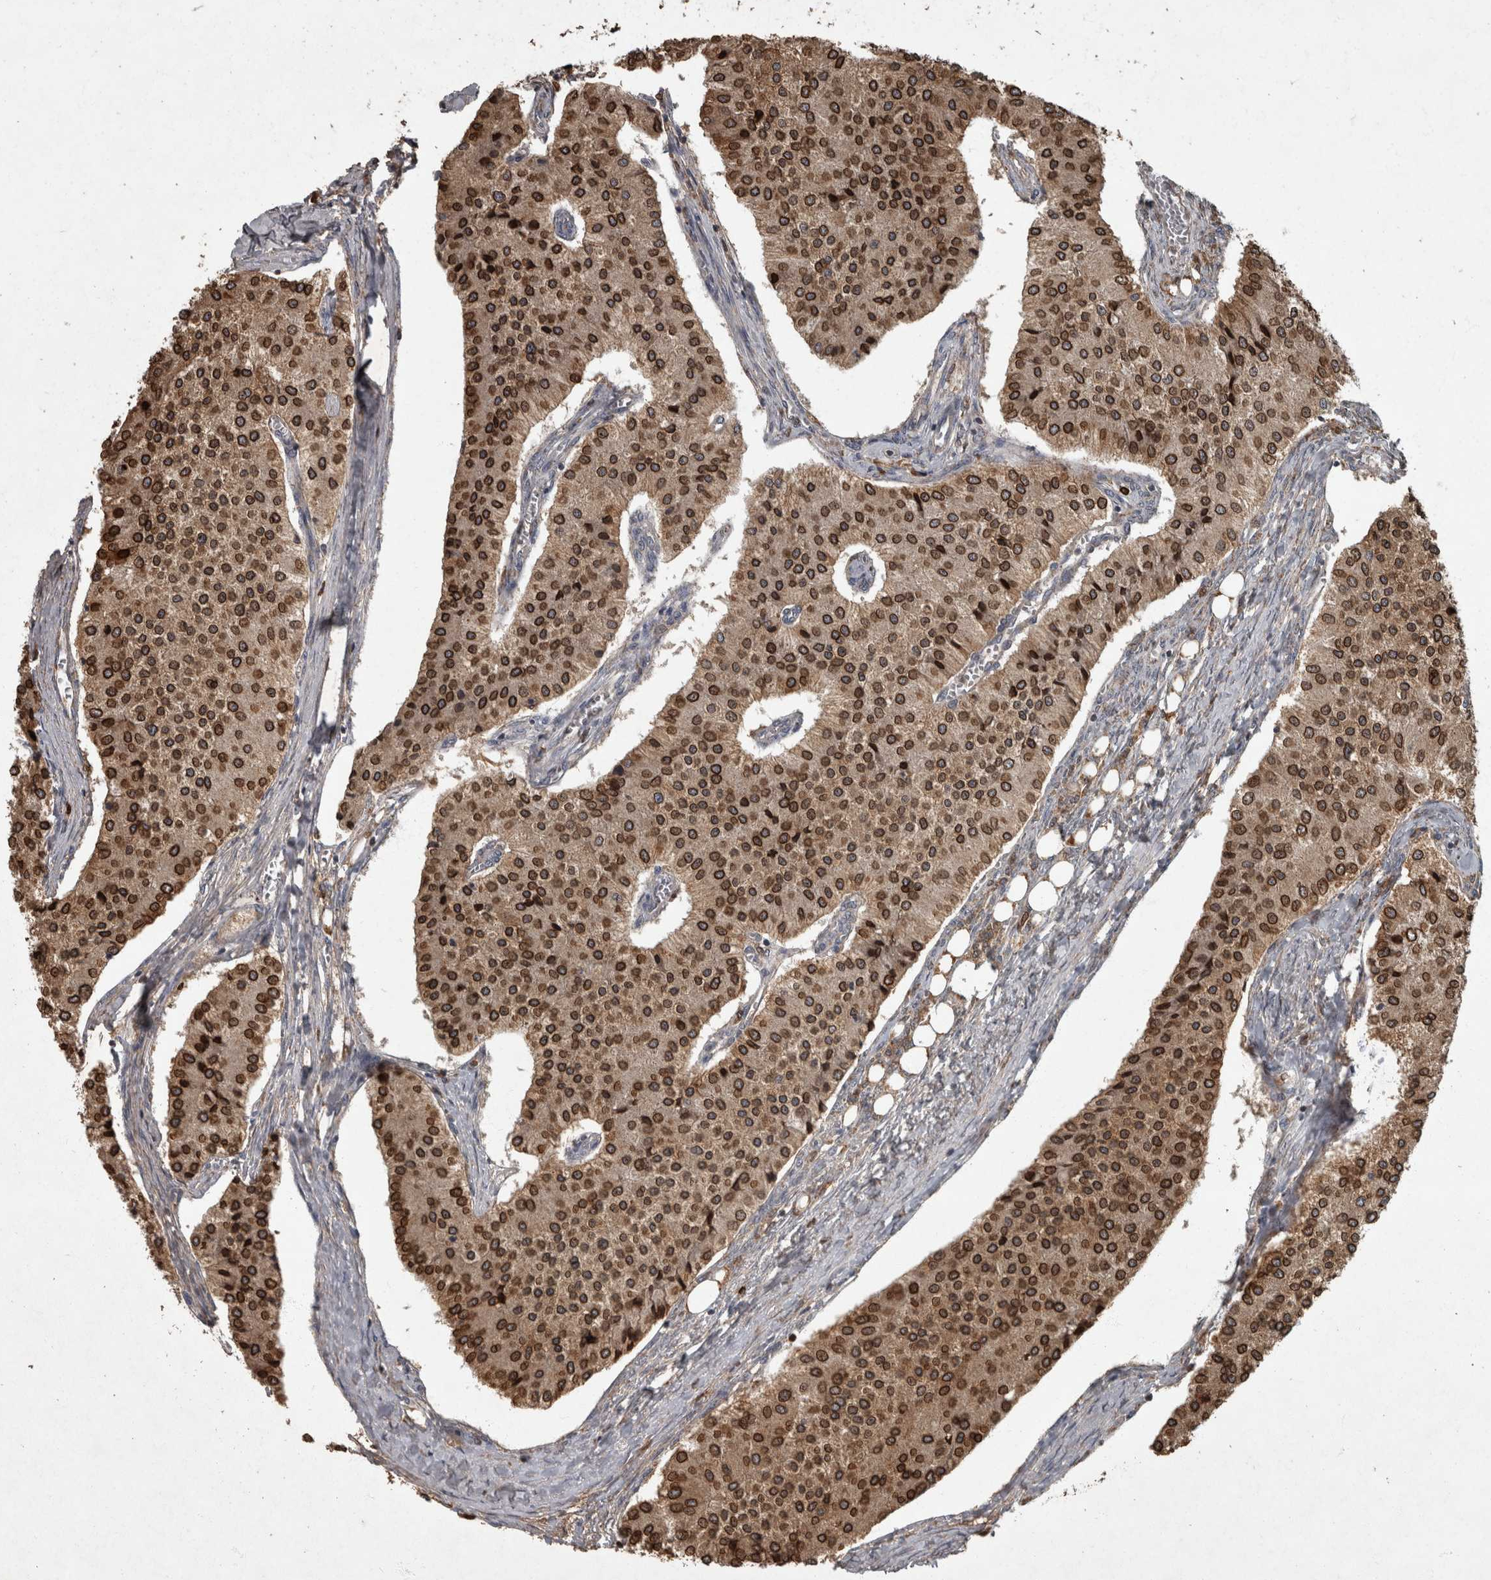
{"staining": {"intensity": "strong", "quantity": ">75%", "location": "cytoplasmic/membranous,nuclear"}, "tissue": "carcinoid", "cell_type": "Tumor cells", "image_type": "cancer", "snomed": [{"axis": "morphology", "description": "Carcinoid, malignant, NOS"}, {"axis": "topography", "description": "Colon"}], "caption": "Tumor cells reveal high levels of strong cytoplasmic/membranous and nuclear positivity in approximately >75% of cells in malignant carcinoid.", "gene": "PPP1R3C", "patient": {"sex": "female", "age": 52}}